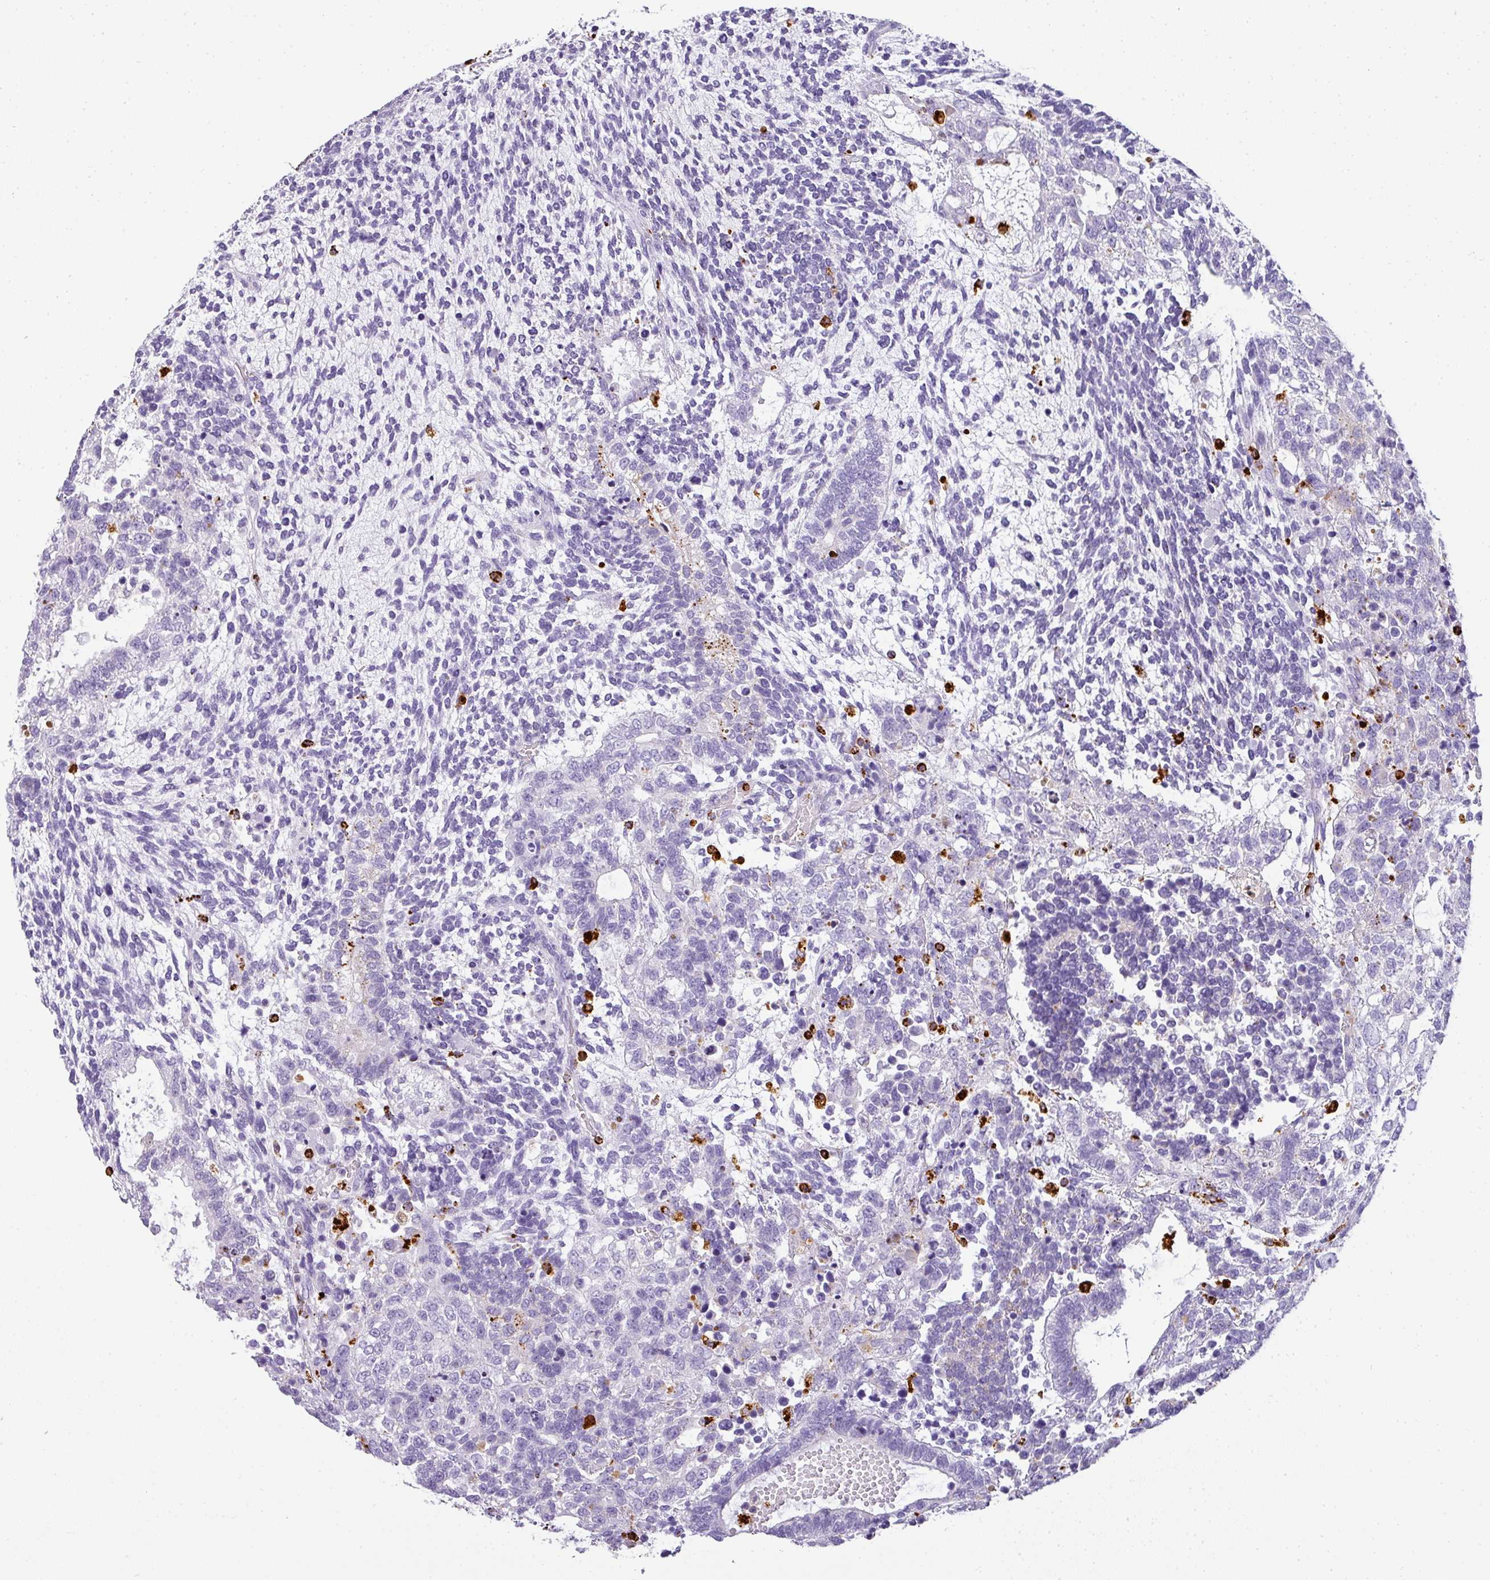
{"staining": {"intensity": "negative", "quantity": "none", "location": "none"}, "tissue": "testis cancer", "cell_type": "Tumor cells", "image_type": "cancer", "snomed": [{"axis": "morphology", "description": "Carcinoma, Embryonal, NOS"}, {"axis": "topography", "description": "Testis"}], "caption": "Immunohistochemistry histopathology image of neoplastic tissue: human embryonal carcinoma (testis) stained with DAB reveals no significant protein positivity in tumor cells.", "gene": "MMACHC", "patient": {"sex": "male", "age": 23}}